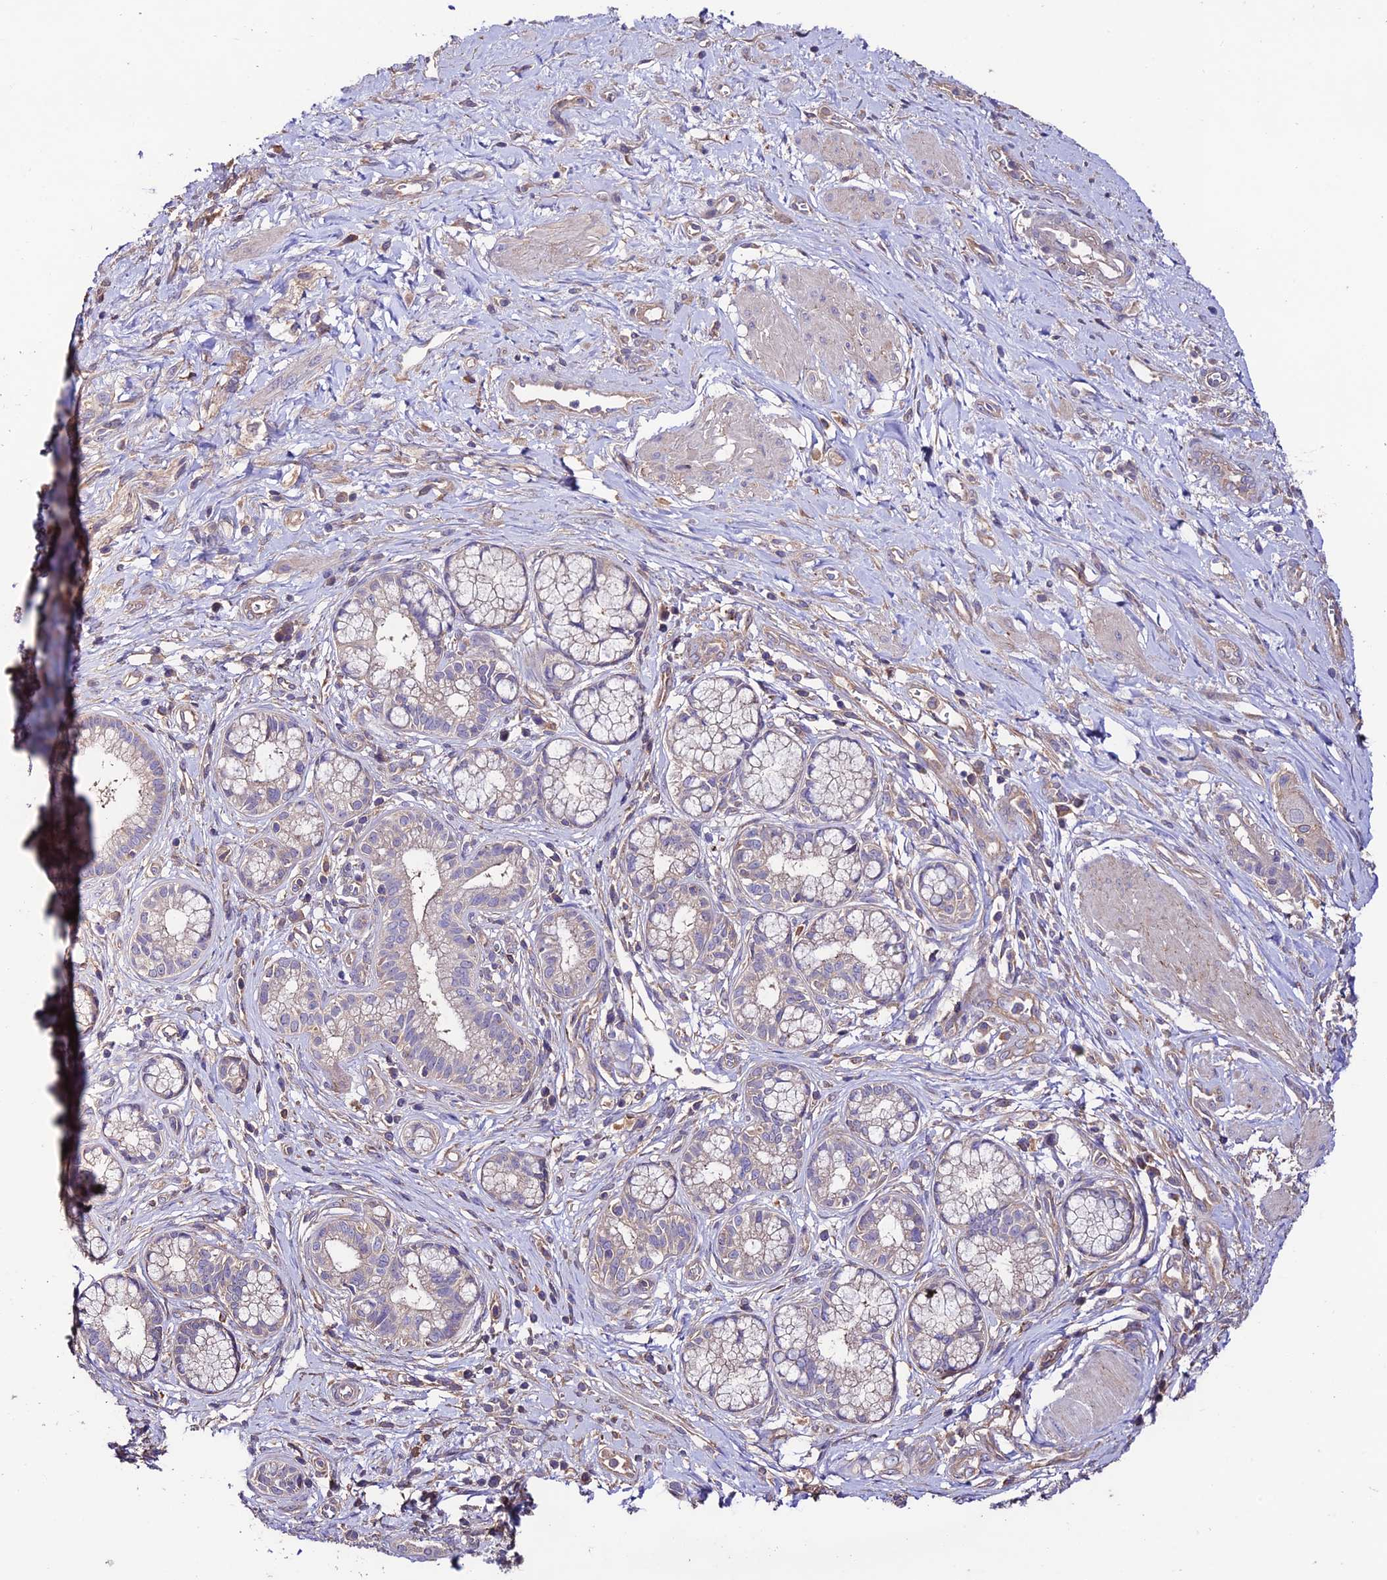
{"staining": {"intensity": "negative", "quantity": "none", "location": "none"}, "tissue": "pancreatic cancer", "cell_type": "Tumor cells", "image_type": "cancer", "snomed": [{"axis": "morphology", "description": "Adenocarcinoma, NOS"}, {"axis": "topography", "description": "Pancreas"}], "caption": "High power microscopy micrograph of an immunohistochemistry (IHC) histopathology image of pancreatic cancer (adenocarcinoma), revealing no significant staining in tumor cells.", "gene": "BRME1", "patient": {"sex": "male", "age": 72}}